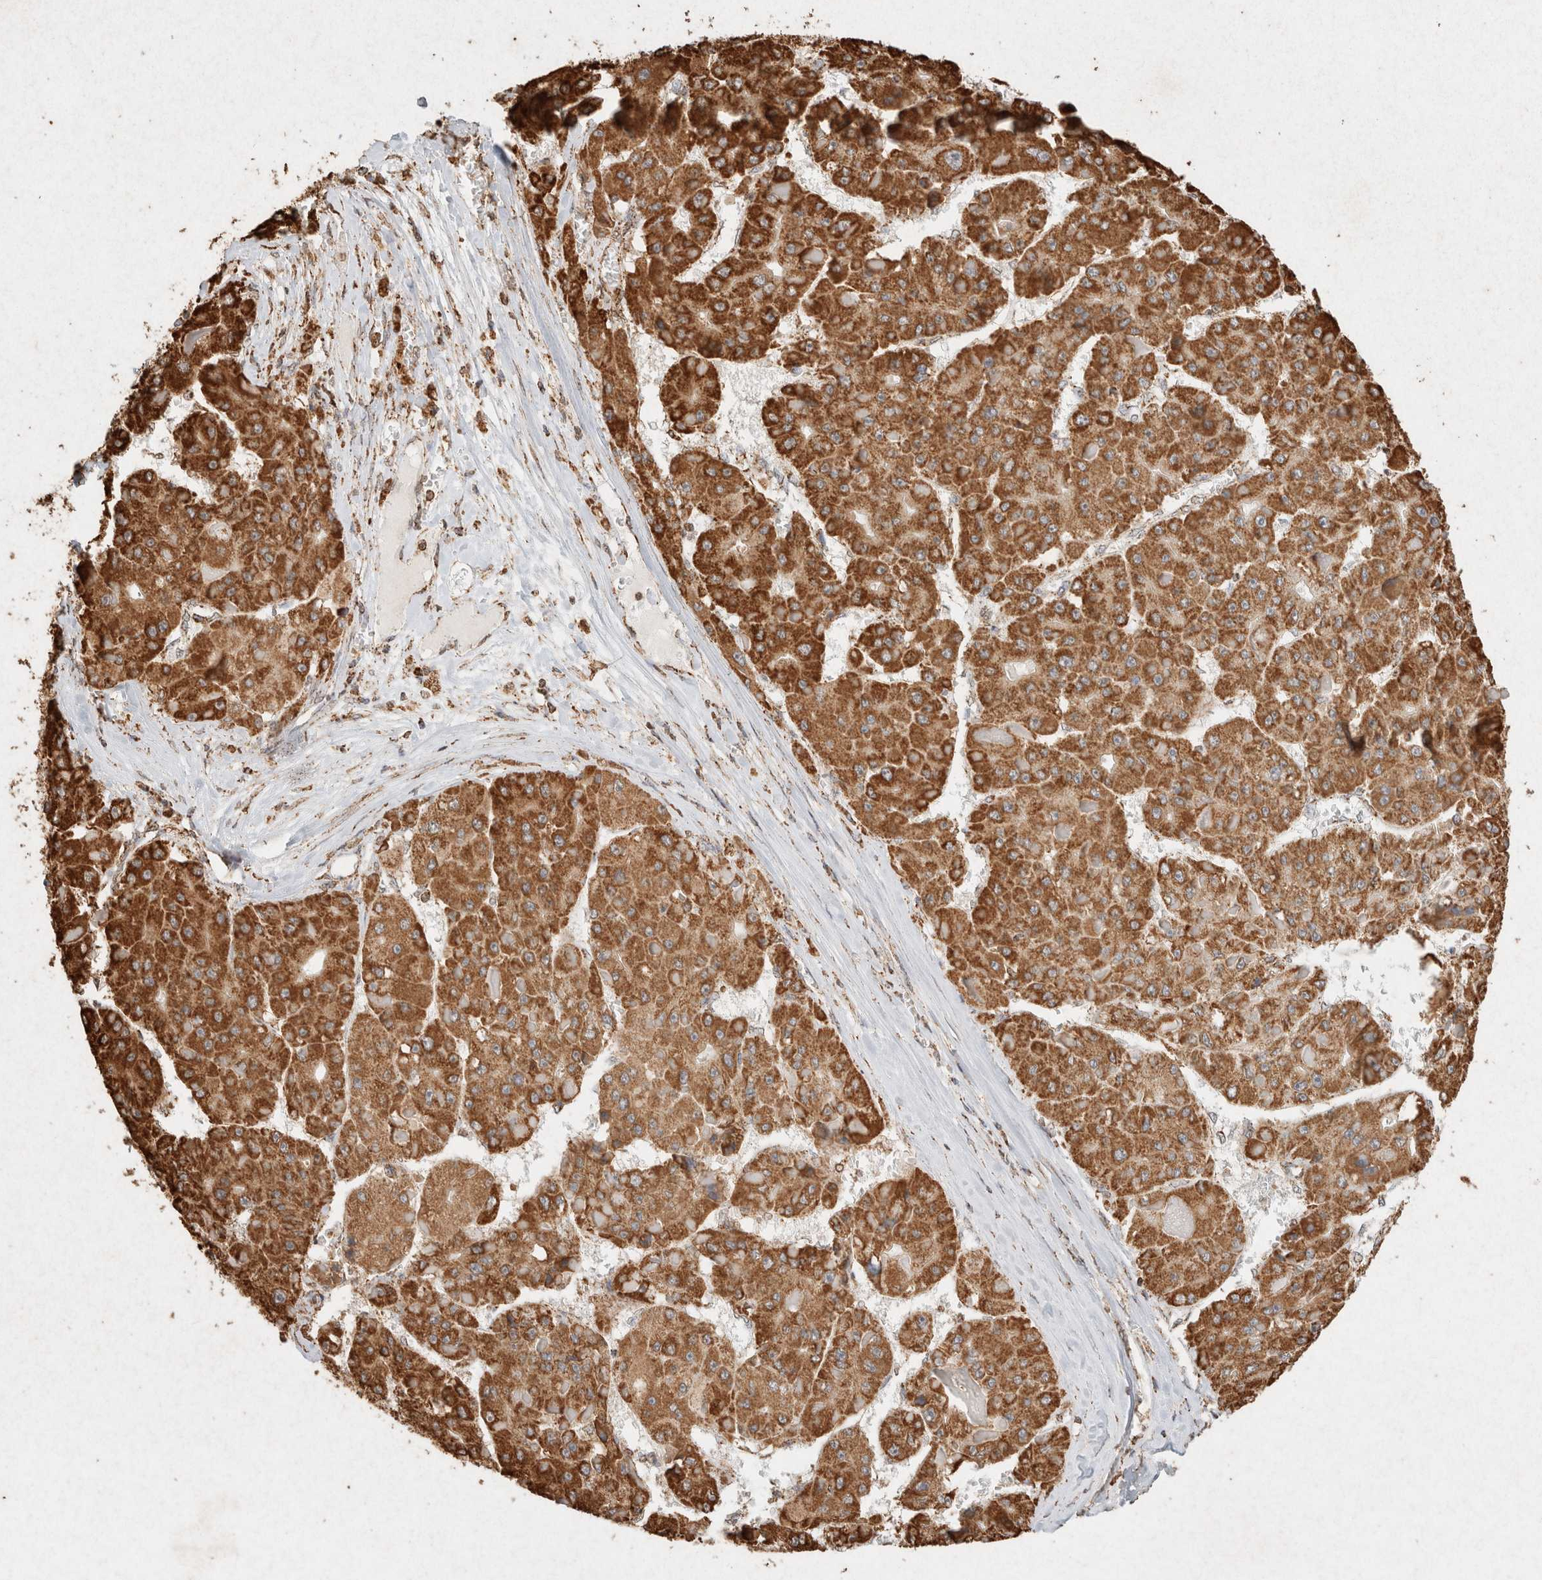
{"staining": {"intensity": "strong", "quantity": ">75%", "location": "cytoplasmic/membranous"}, "tissue": "liver cancer", "cell_type": "Tumor cells", "image_type": "cancer", "snomed": [{"axis": "morphology", "description": "Carcinoma, Hepatocellular, NOS"}, {"axis": "topography", "description": "Liver"}], "caption": "Protein analysis of hepatocellular carcinoma (liver) tissue reveals strong cytoplasmic/membranous expression in about >75% of tumor cells. (IHC, brightfield microscopy, high magnification).", "gene": "SDC2", "patient": {"sex": "female", "age": 73}}